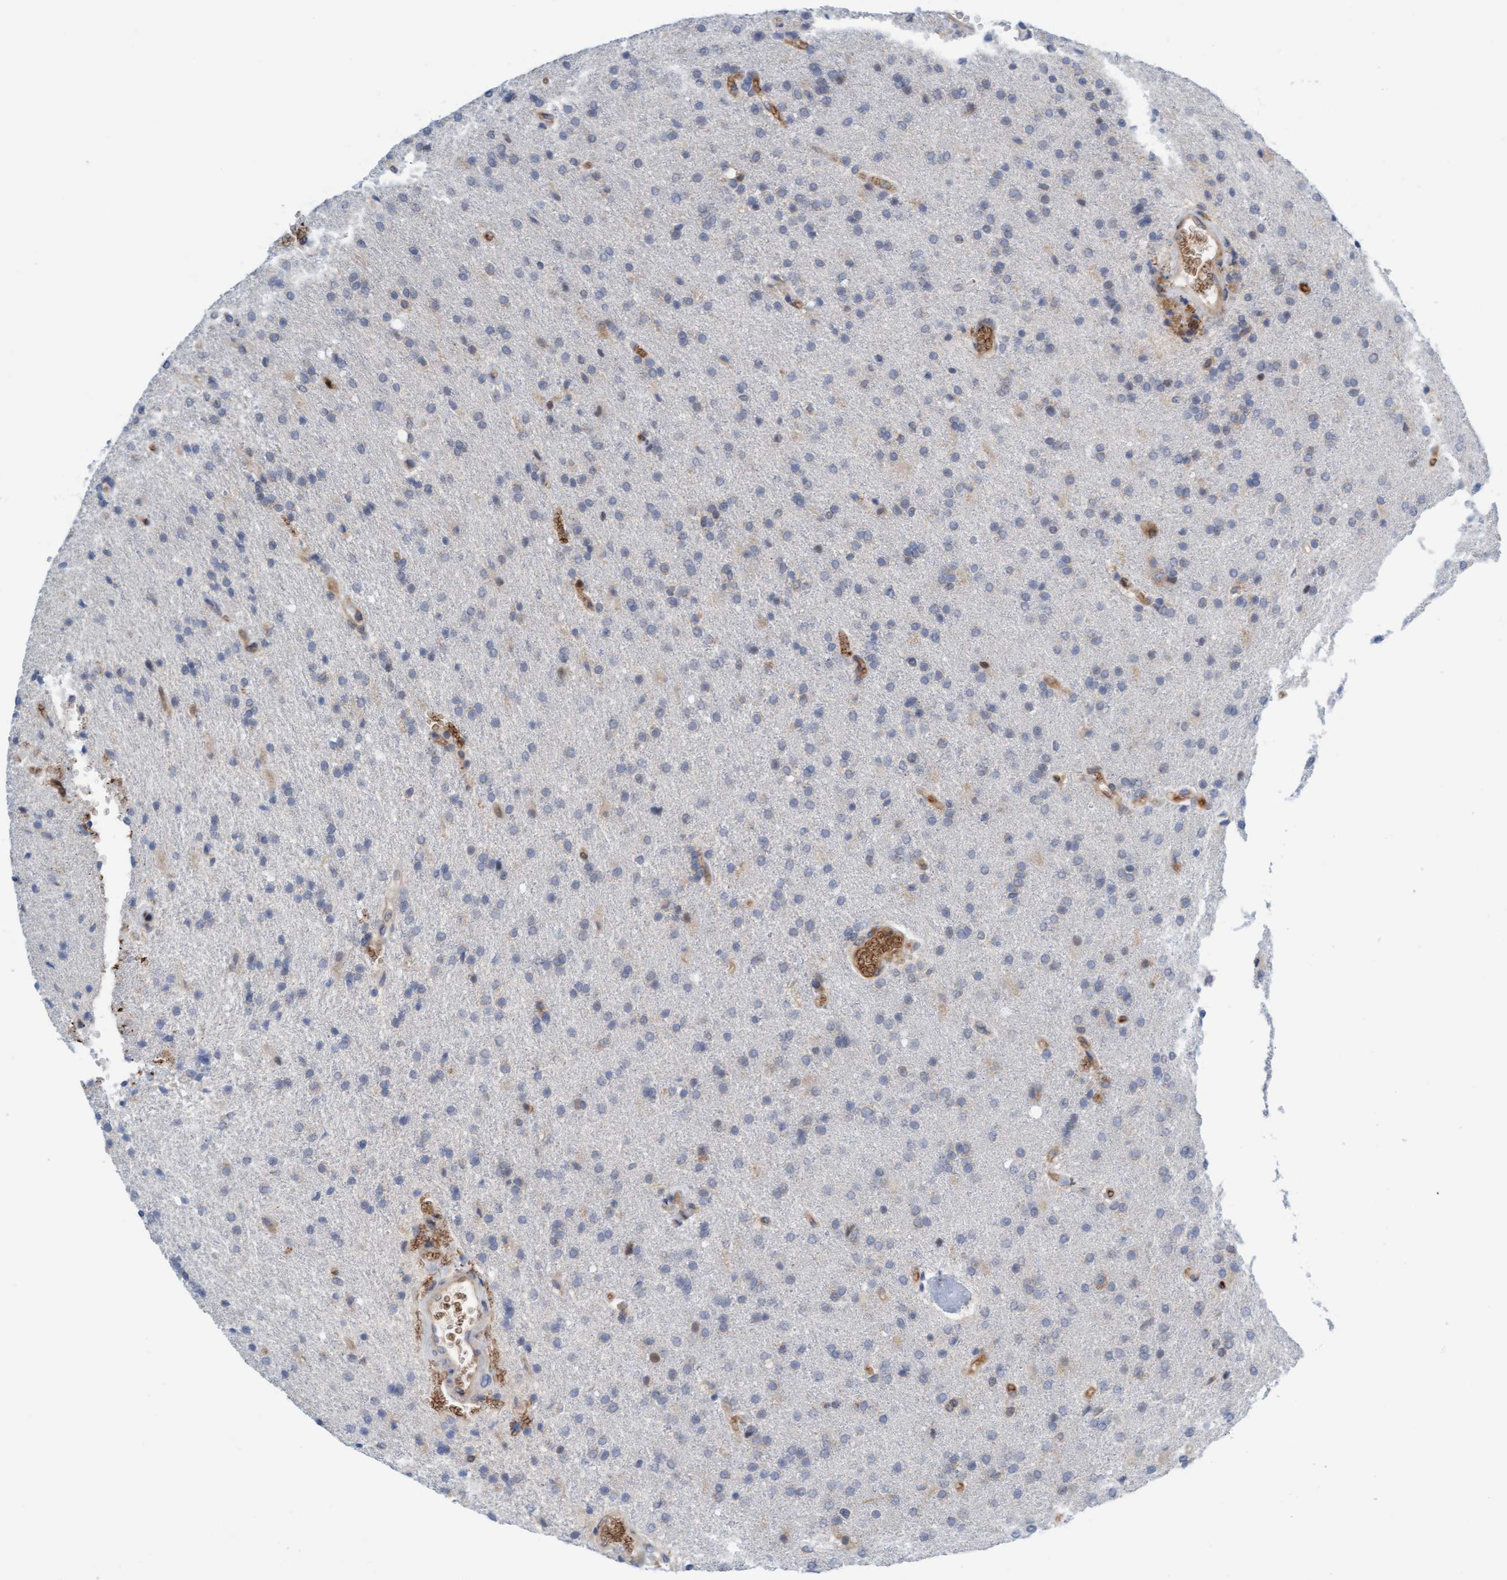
{"staining": {"intensity": "weak", "quantity": "<25%", "location": "cytoplasmic/membranous"}, "tissue": "glioma", "cell_type": "Tumor cells", "image_type": "cancer", "snomed": [{"axis": "morphology", "description": "Glioma, malignant, High grade"}, {"axis": "topography", "description": "Brain"}], "caption": "A histopathology image of human high-grade glioma (malignant) is negative for staining in tumor cells.", "gene": "EIF4EBP1", "patient": {"sex": "male", "age": 72}}